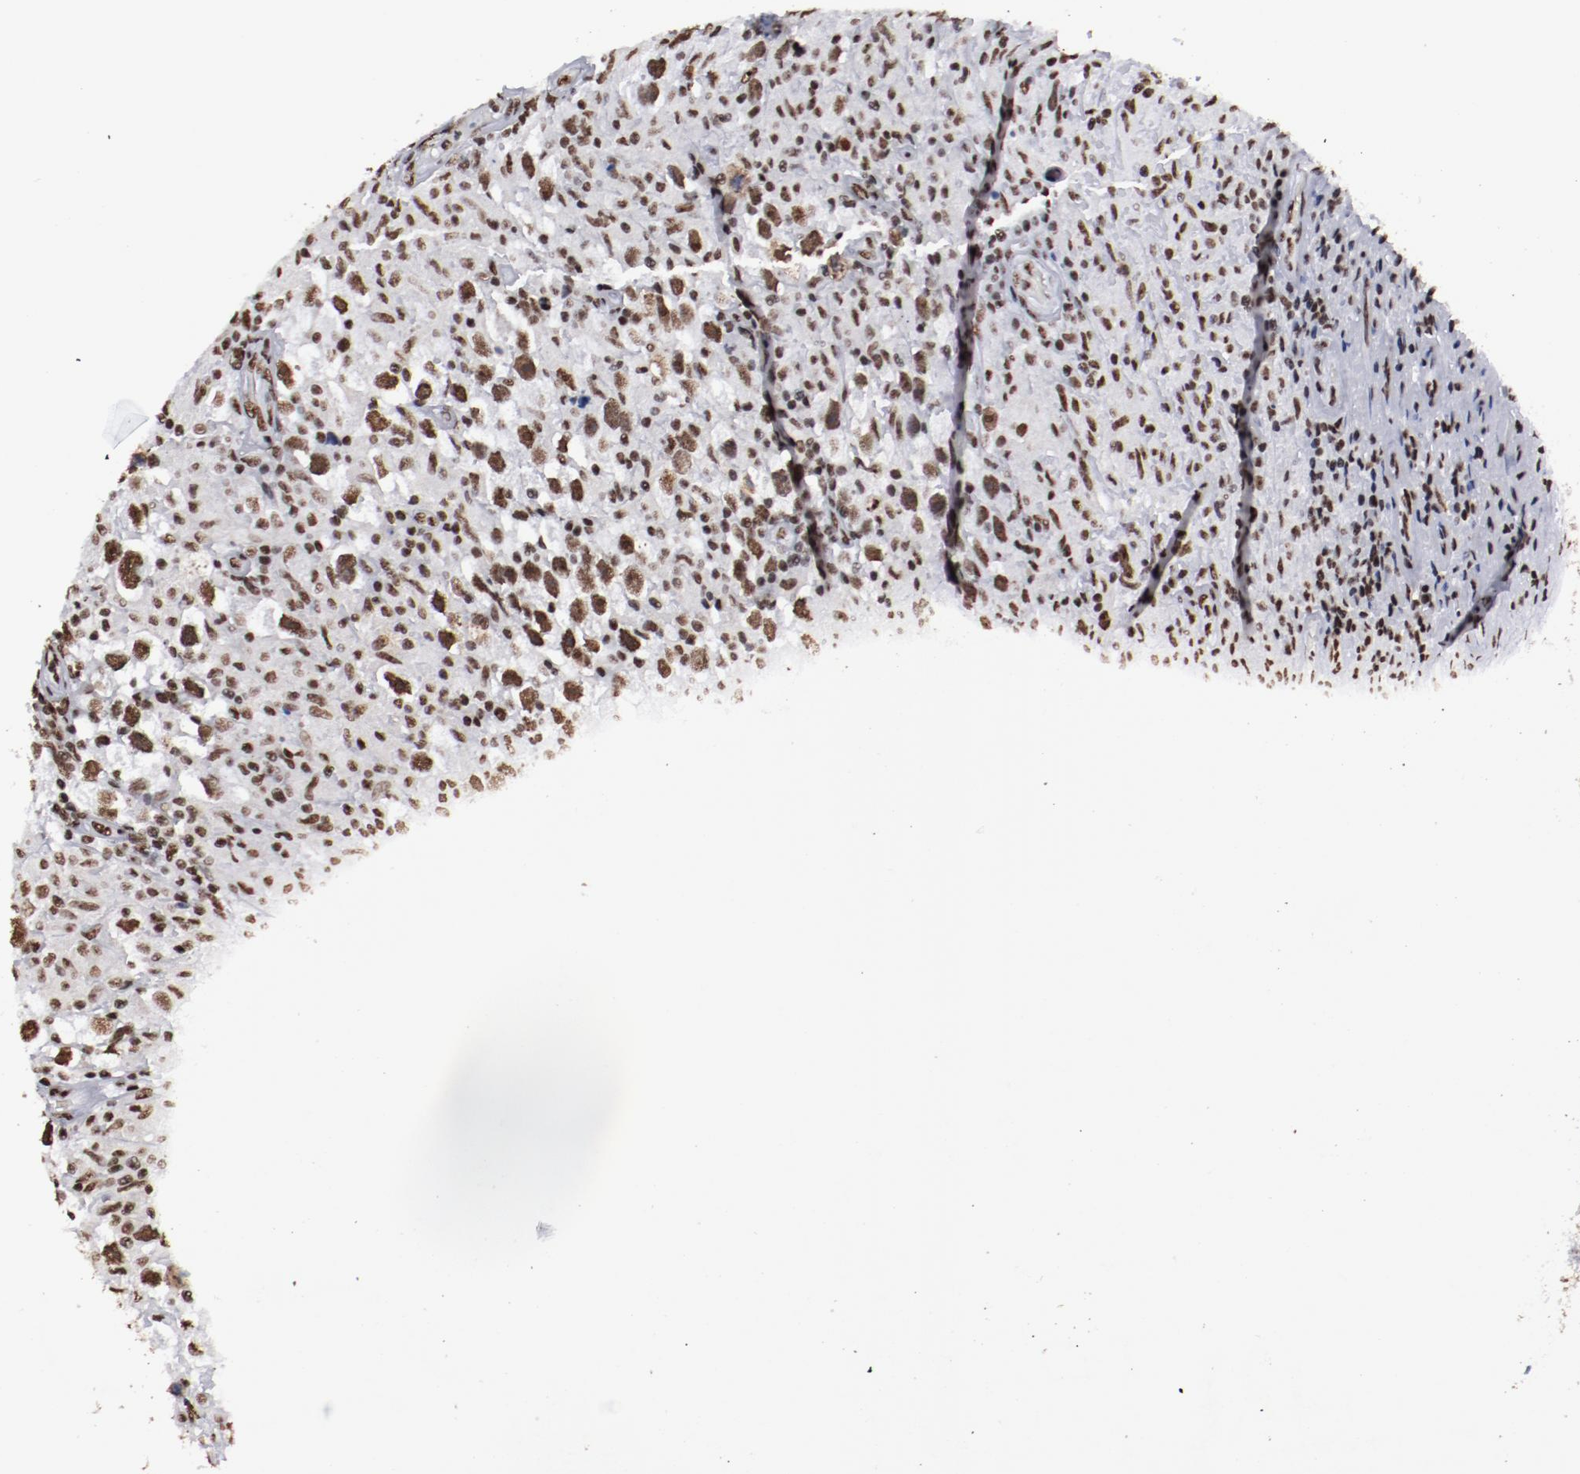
{"staining": {"intensity": "strong", "quantity": ">75%", "location": "nuclear"}, "tissue": "testis cancer", "cell_type": "Tumor cells", "image_type": "cancer", "snomed": [{"axis": "morphology", "description": "Seminoma, NOS"}, {"axis": "topography", "description": "Testis"}], "caption": "Human testis cancer stained with a protein marker shows strong staining in tumor cells.", "gene": "HNRNPA2B1", "patient": {"sex": "male", "age": 34}}